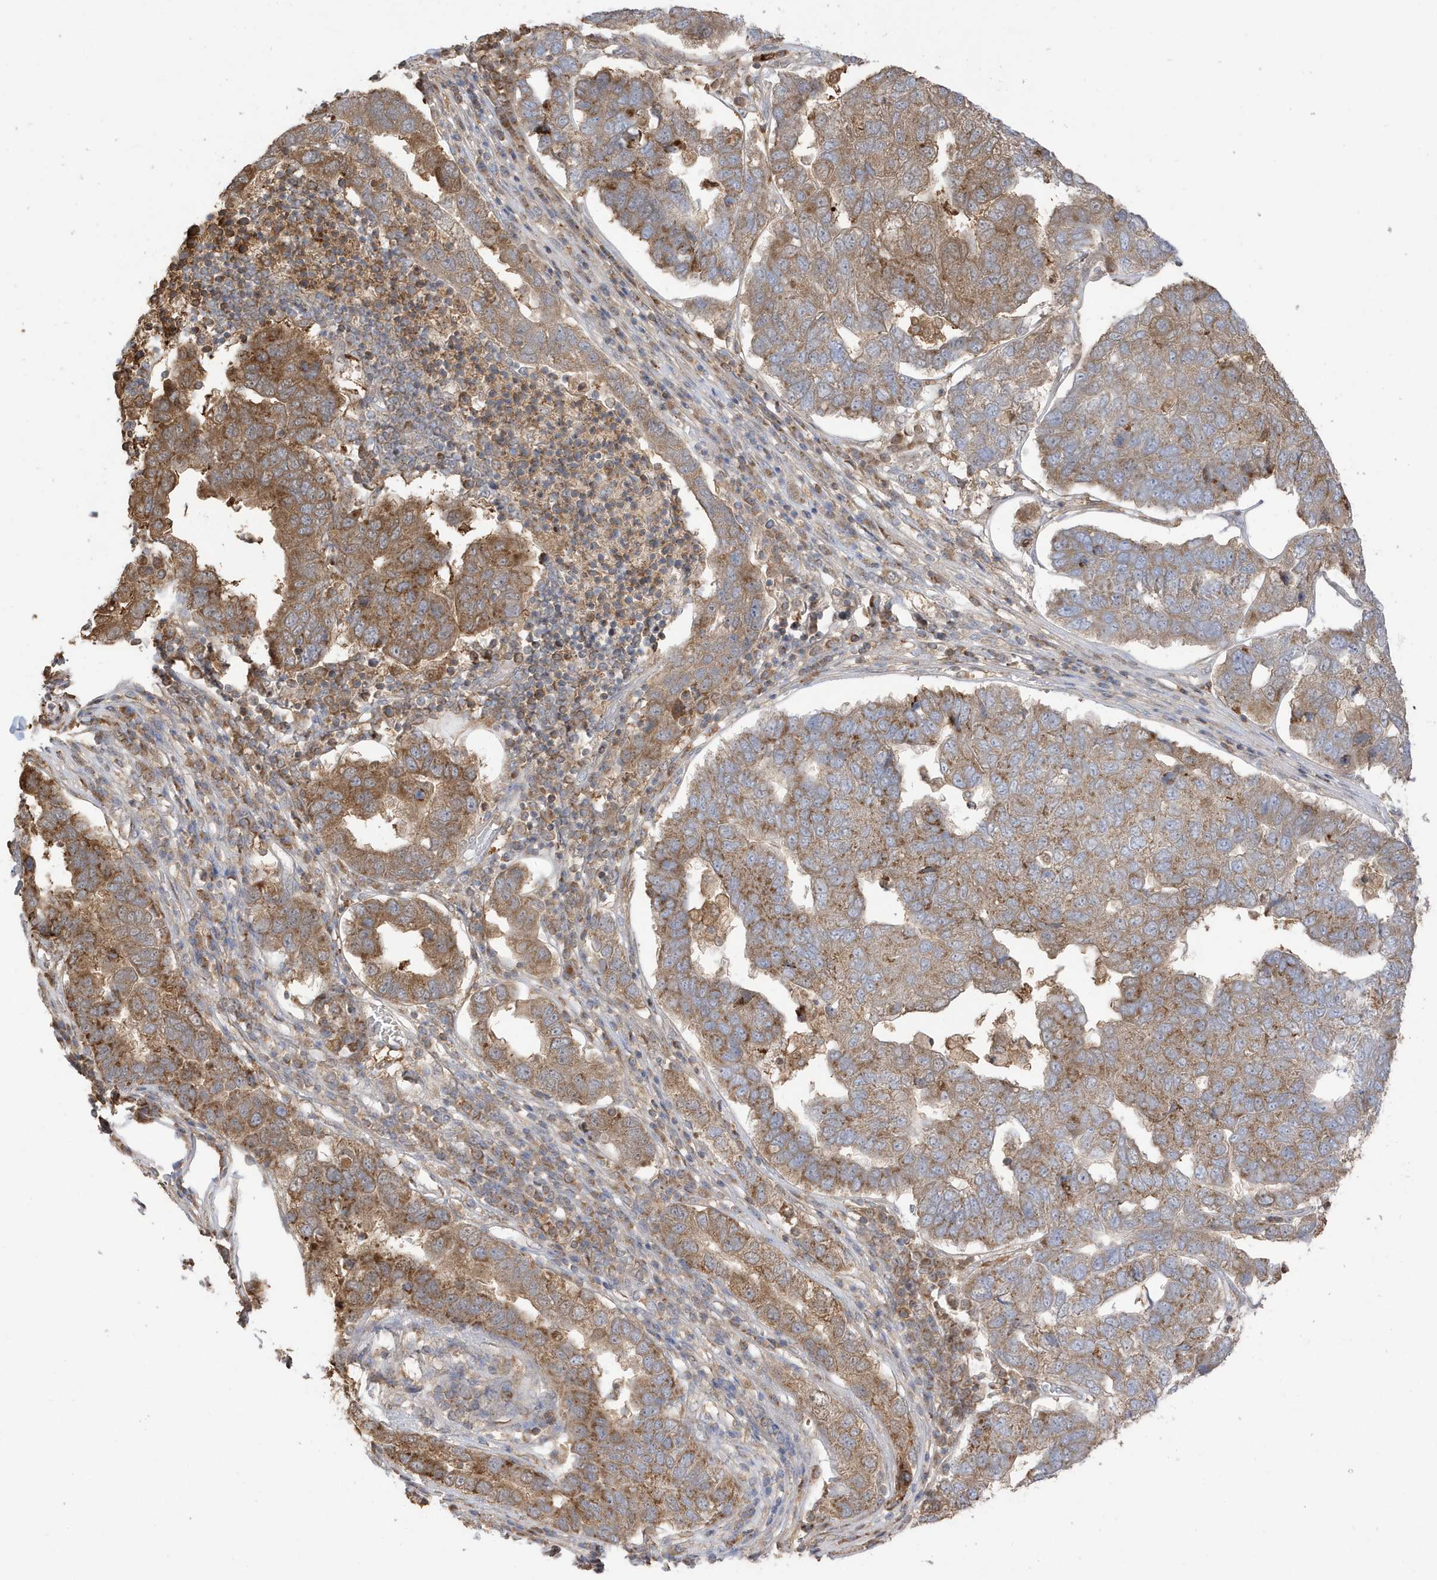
{"staining": {"intensity": "moderate", "quantity": ">75%", "location": "cytoplasmic/membranous"}, "tissue": "pancreatic cancer", "cell_type": "Tumor cells", "image_type": "cancer", "snomed": [{"axis": "morphology", "description": "Adenocarcinoma, NOS"}, {"axis": "topography", "description": "Pancreas"}], "caption": "Pancreatic adenocarcinoma tissue displays moderate cytoplasmic/membranous expression in approximately >75% of tumor cells", "gene": "AZI2", "patient": {"sex": "female", "age": 61}}